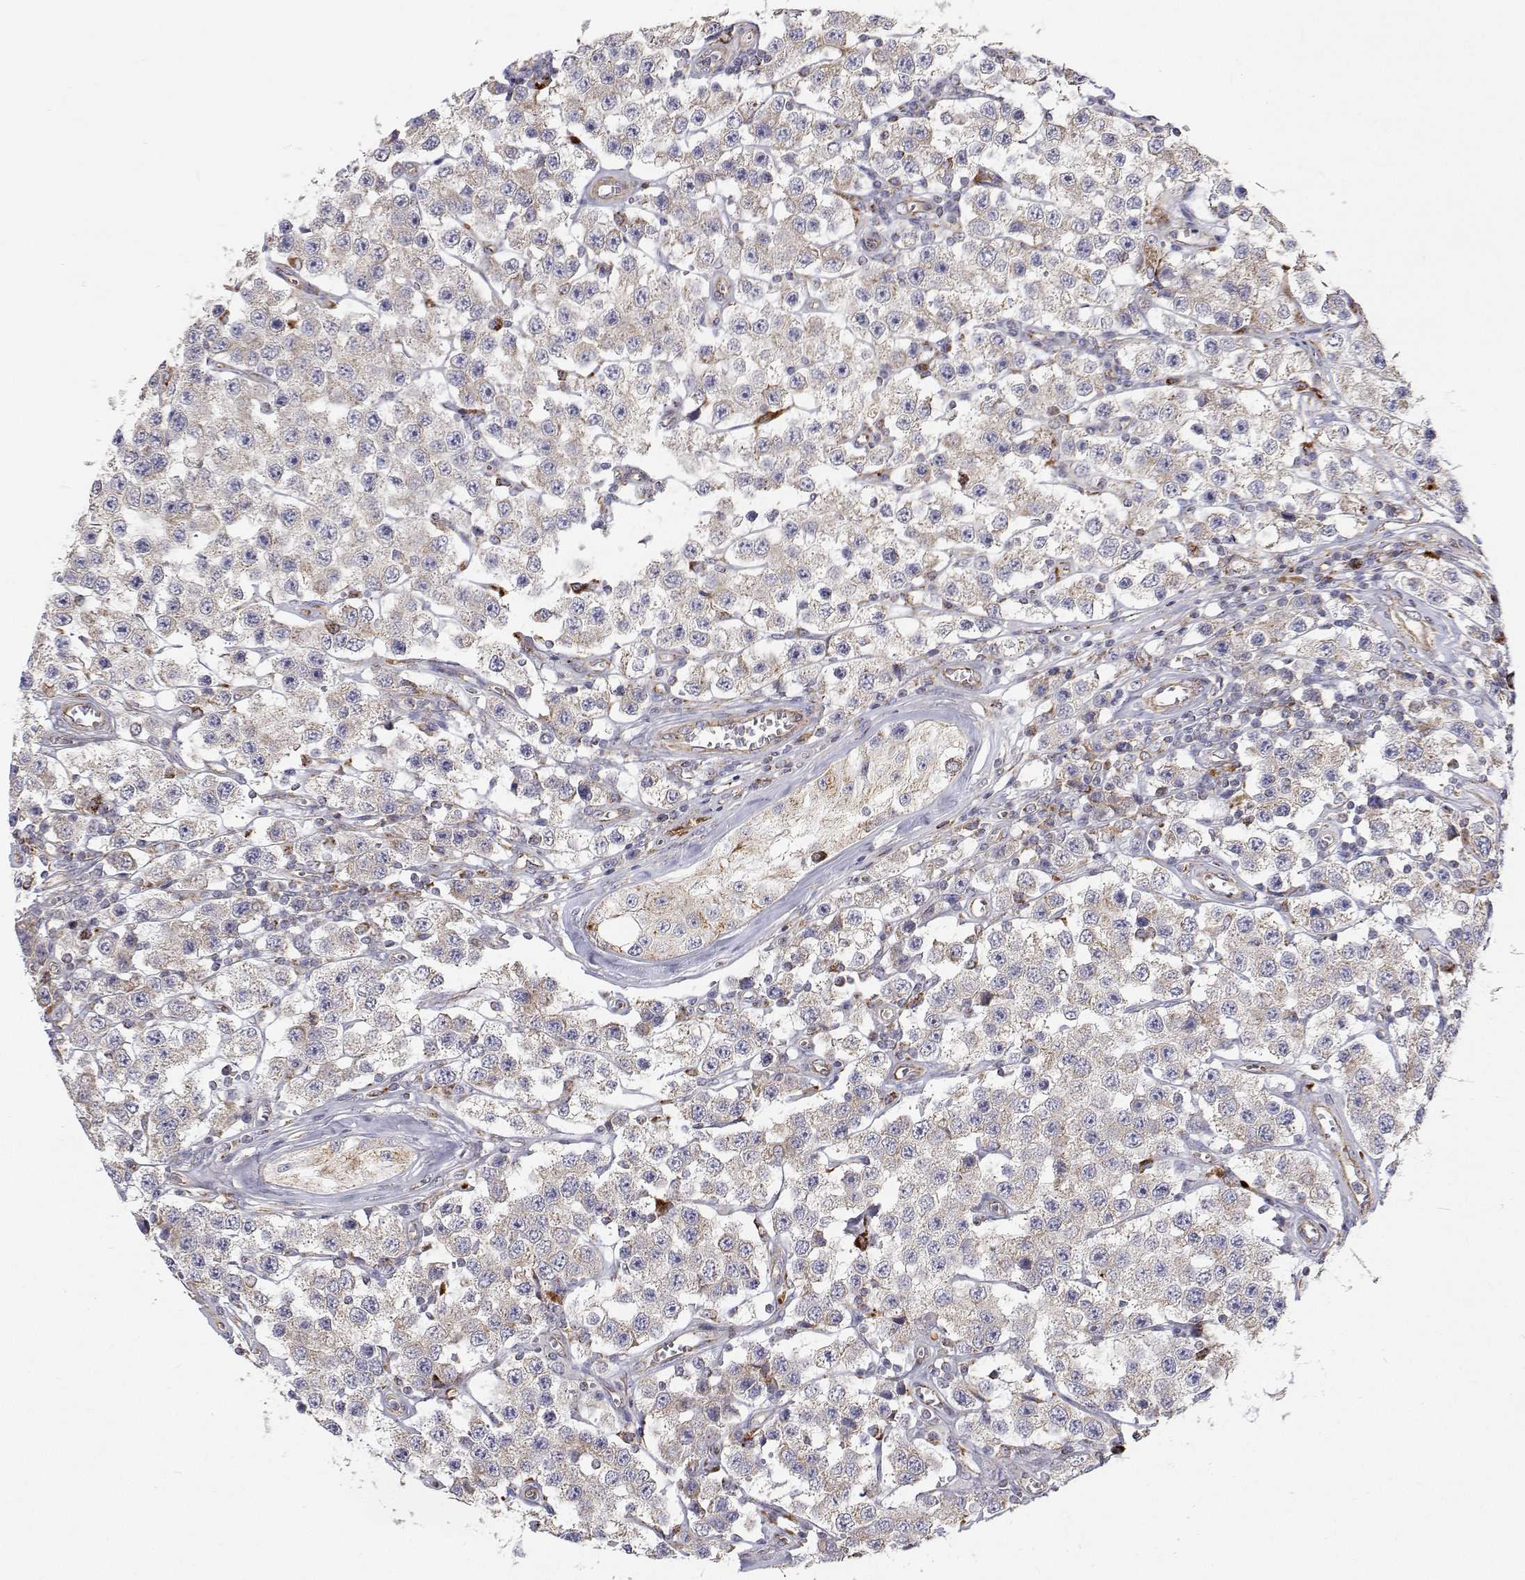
{"staining": {"intensity": "negative", "quantity": "none", "location": "none"}, "tissue": "testis cancer", "cell_type": "Tumor cells", "image_type": "cancer", "snomed": [{"axis": "morphology", "description": "Seminoma, NOS"}, {"axis": "topography", "description": "Testis"}], "caption": "IHC micrograph of neoplastic tissue: human seminoma (testis) stained with DAB (3,3'-diaminobenzidine) displays no significant protein positivity in tumor cells.", "gene": "SPICE1", "patient": {"sex": "male", "age": 34}}